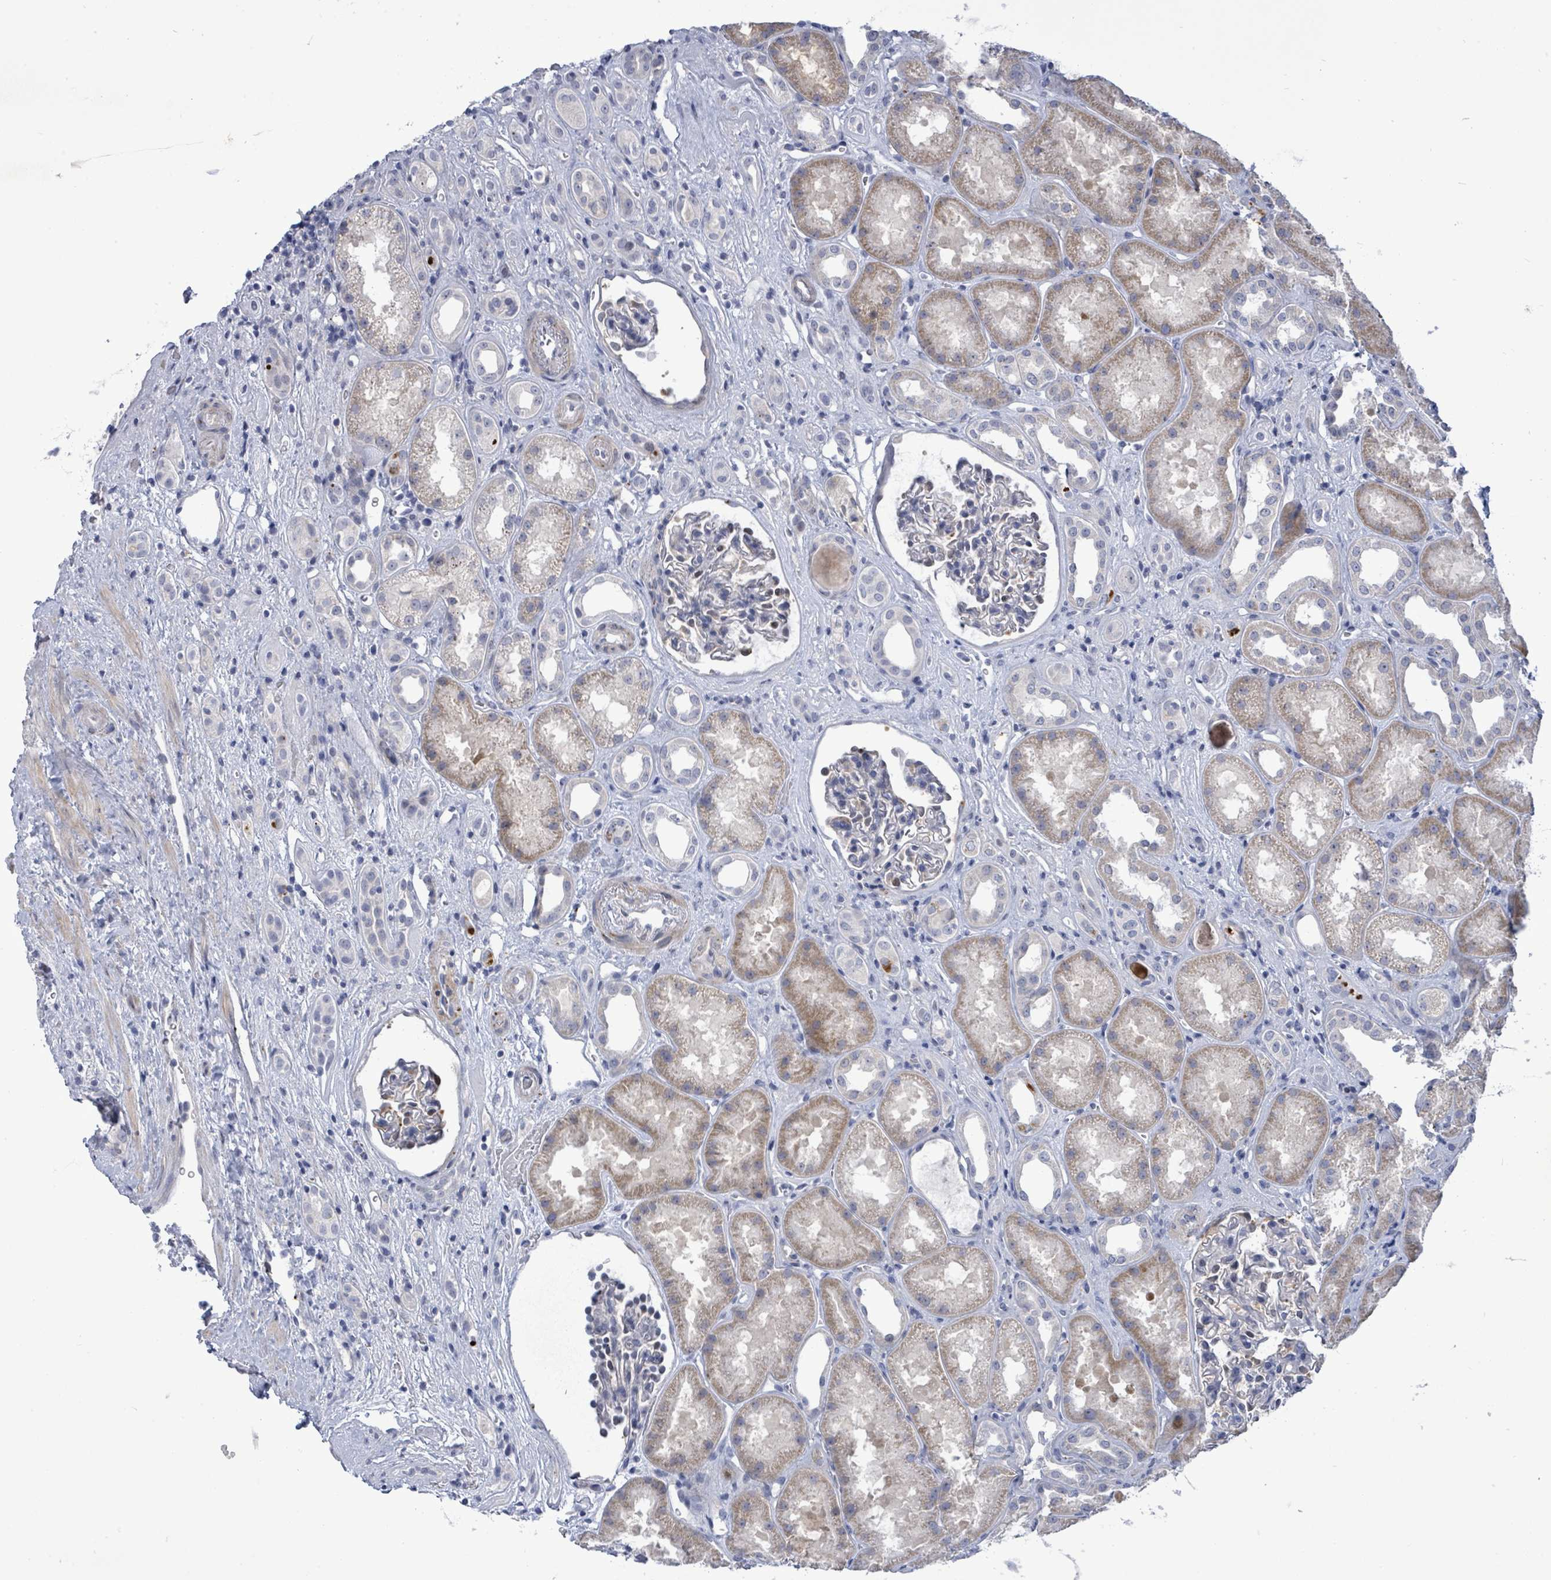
{"staining": {"intensity": "negative", "quantity": "none", "location": "none"}, "tissue": "kidney", "cell_type": "Cells in glomeruli", "image_type": "normal", "snomed": [{"axis": "morphology", "description": "Normal tissue, NOS"}, {"axis": "topography", "description": "Kidney"}], "caption": "An IHC photomicrograph of normal kidney is shown. There is no staining in cells in glomeruli of kidney.", "gene": "CT45A10", "patient": {"sex": "male", "age": 61}}